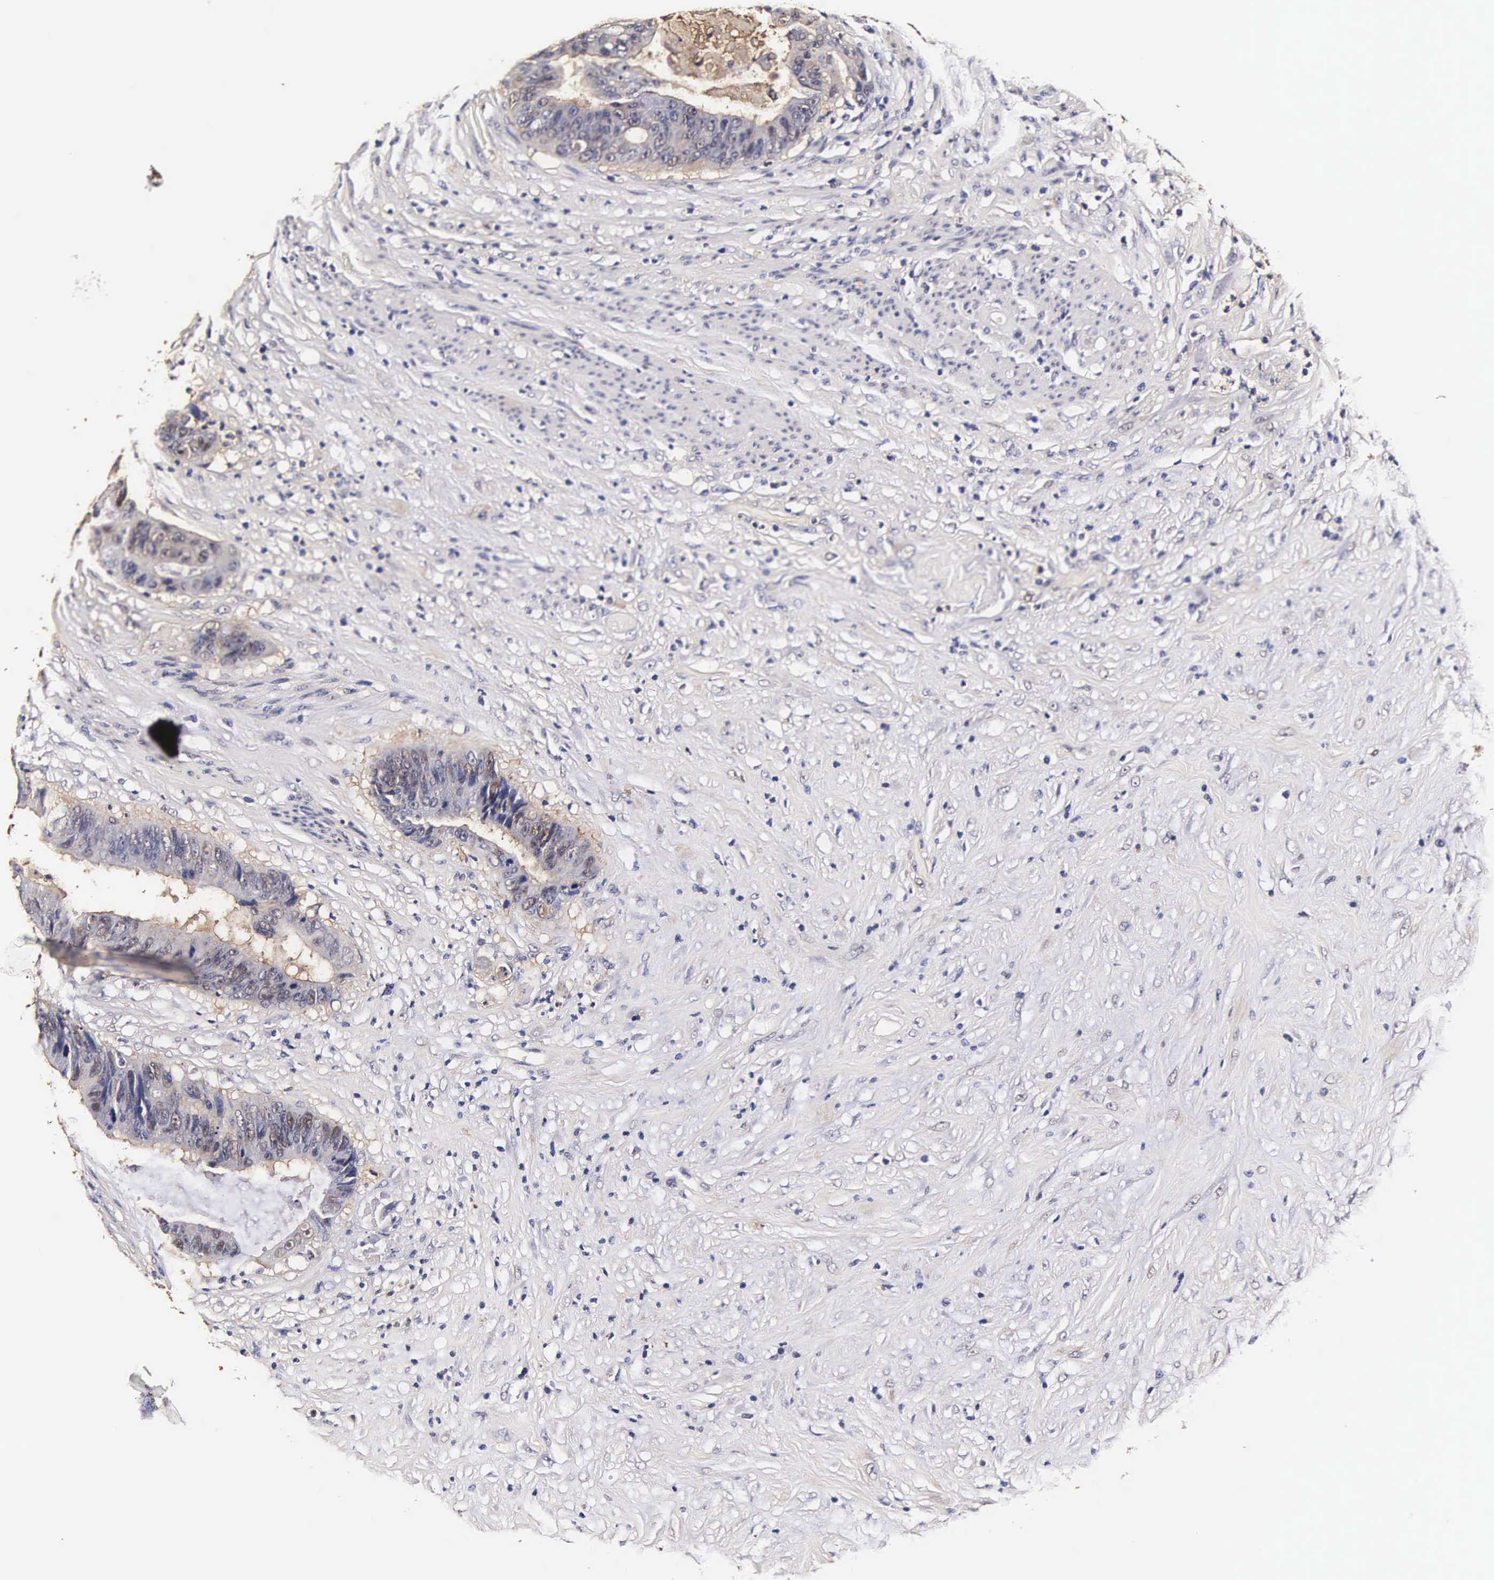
{"staining": {"intensity": "weak", "quantity": "<25%", "location": "cytoplasmic/membranous,nuclear"}, "tissue": "colorectal cancer", "cell_type": "Tumor cells", "image_type": "cancer", "snomed": [{"axis": "morphology", "description": "Adenocarcinoma, NOS"}, {"axis": "topography", "description": "Rectum"}], "caption": "Tumor cells are negative for protein expression in human adenocarcinoma (colorectal).", "gene": "TECPR2", "patient": {"sex": "female", "age": 65}}